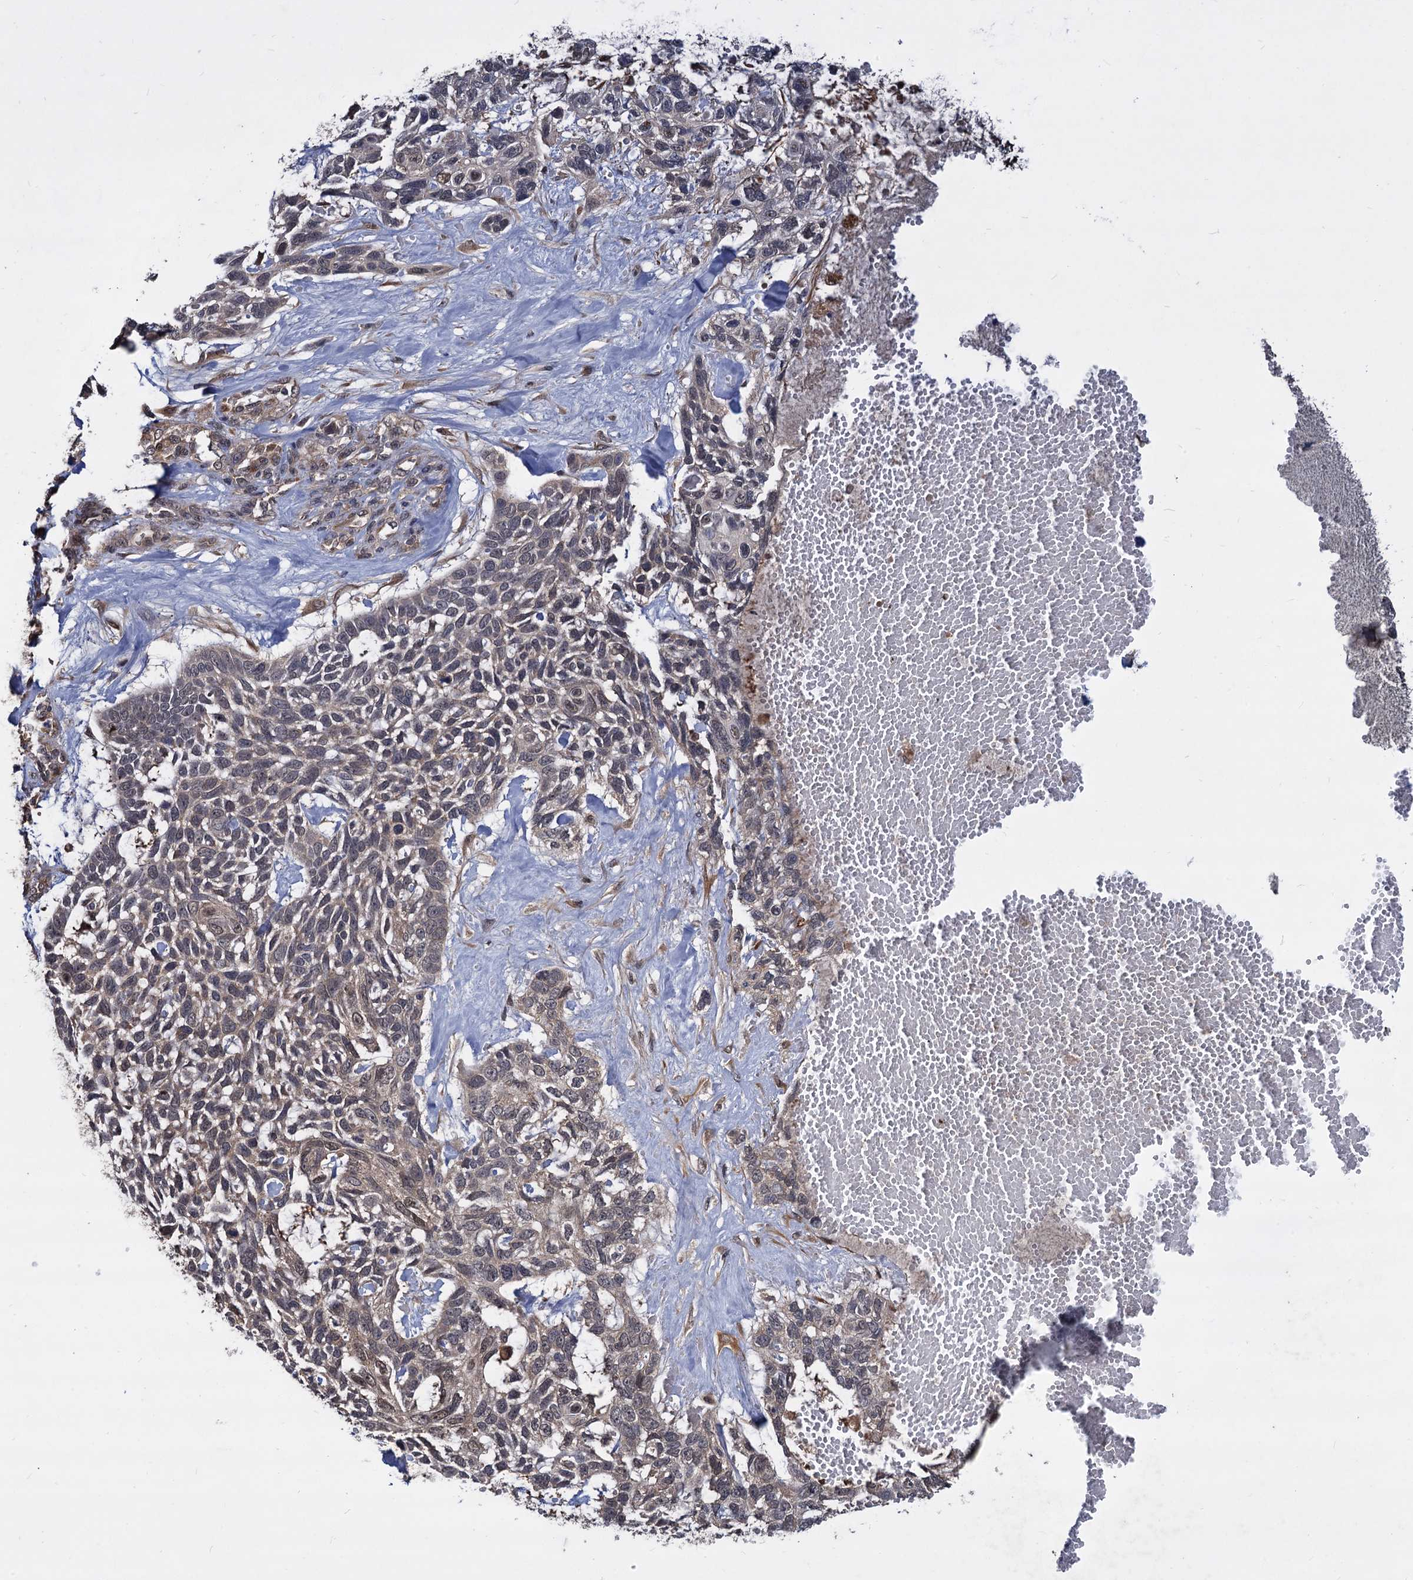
{"staining": {"intensity": "weak", "quantity": "<25%", "location": "nuclear"}, "tissue": "skin cancer", "cell_type": "Tumor cells", "image_type": "cancer", "snomed": [{"axis": "morphology", "description": "Basal cell carcinoma"}, {"axis": "topography", "description": "Skin"}], "caption": "This is an IHC micrograph of basal cell carcinoma (skin). There is no expression in tumor cells.", "gene": "PSMD4", "patient": {"sex": "male", "age": 88}}